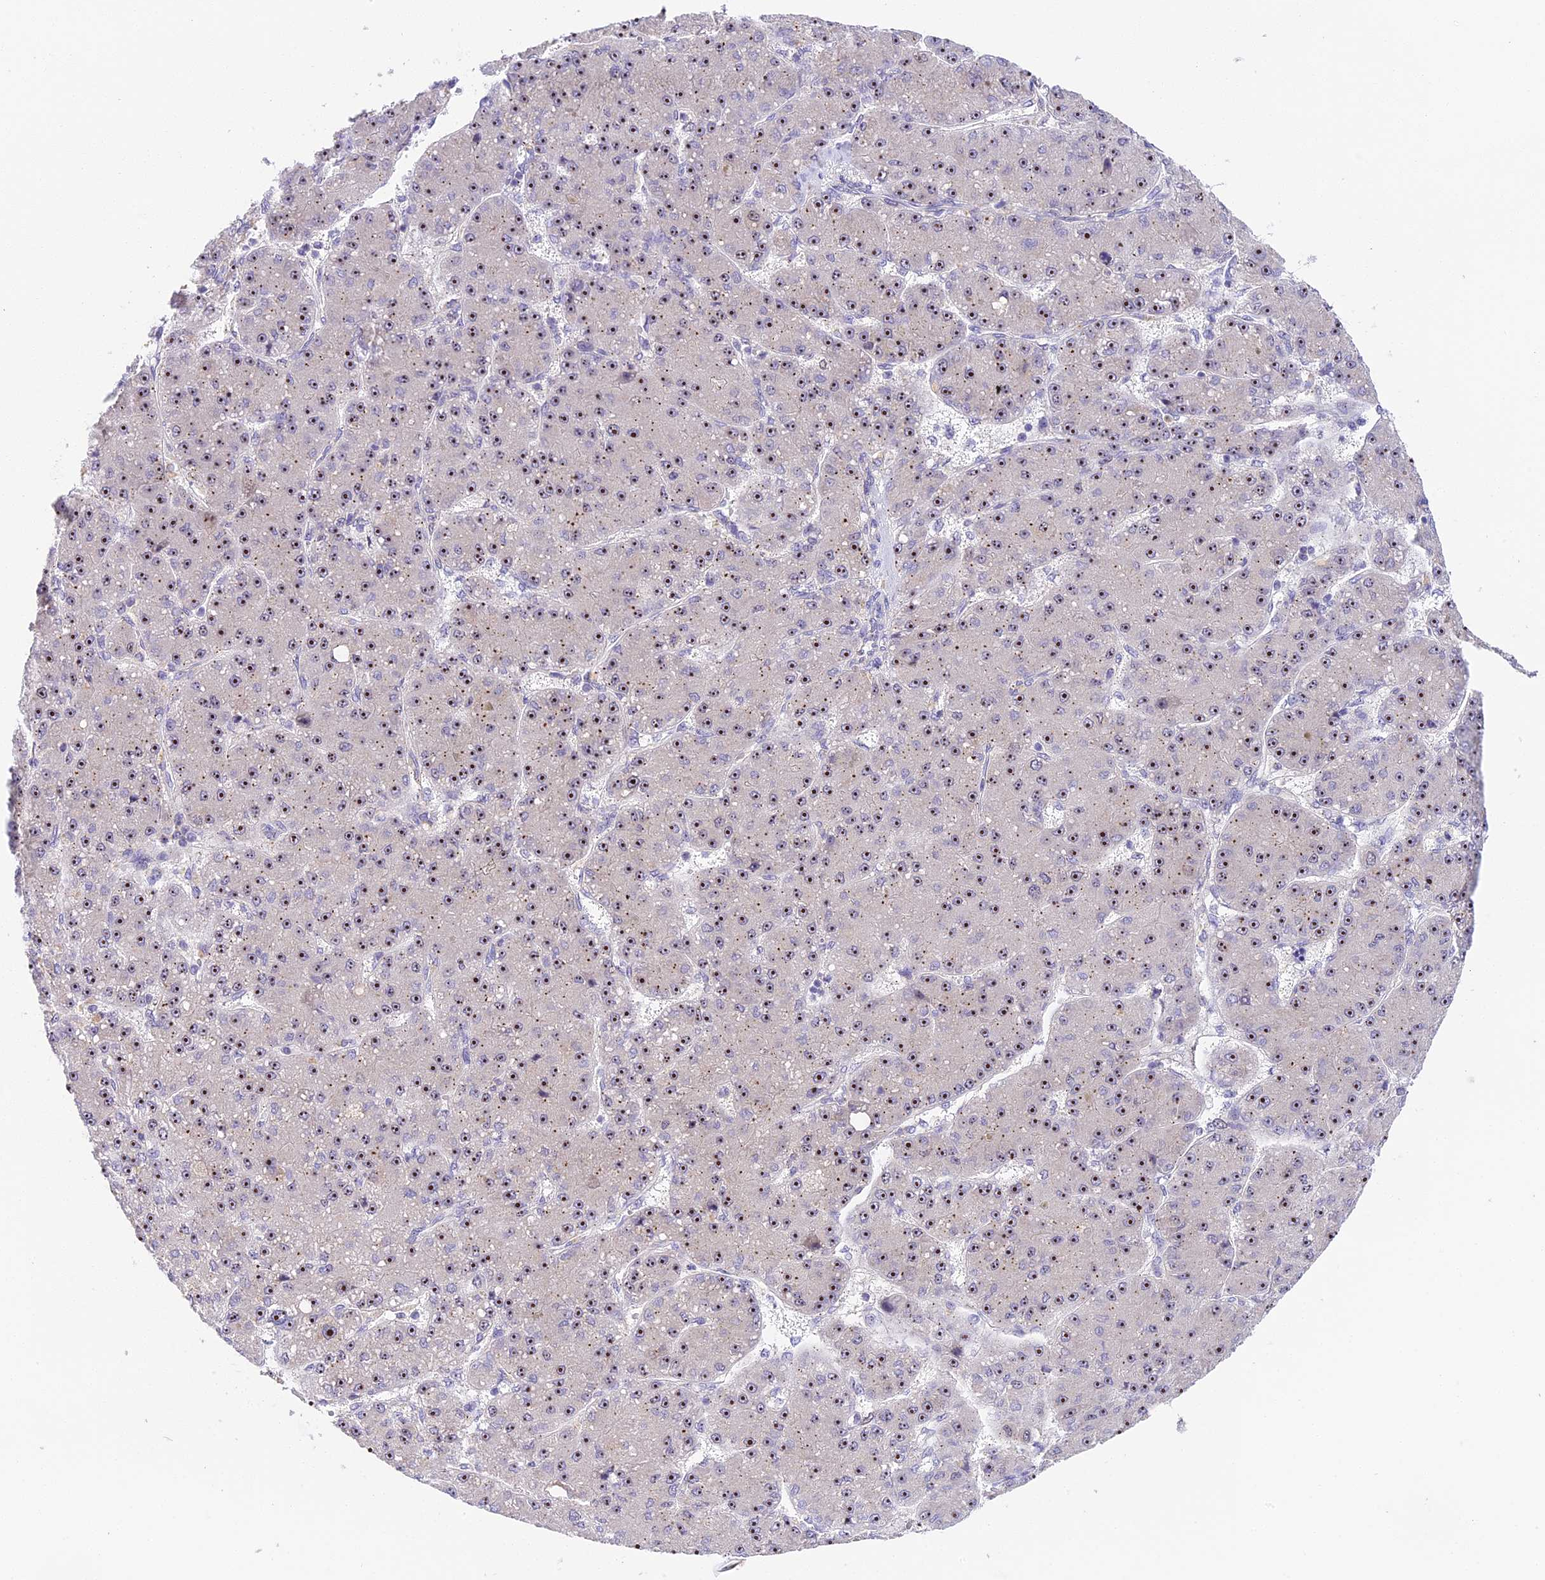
{"staining": {"intensity": "strong", "quantity": ">75%", "location": "nuclear"}, "tissue": "liver cancer", "cell_type": "Tumor cells", "image_type": "cancer", "snomed": [{"axis": "morphology", "description": "Carcinoma, Hepatocellular, NOS"}, {"axis": "topography", "description": "Liver"}], "caption": "Human liver cancer (hepatocellular carcinoma) stained with a brown dye reveals strong nuclear positive staining in about >75% of tumor cells.", "gene": "RAD51", "patient": {"sex": "male", "age": 67}}